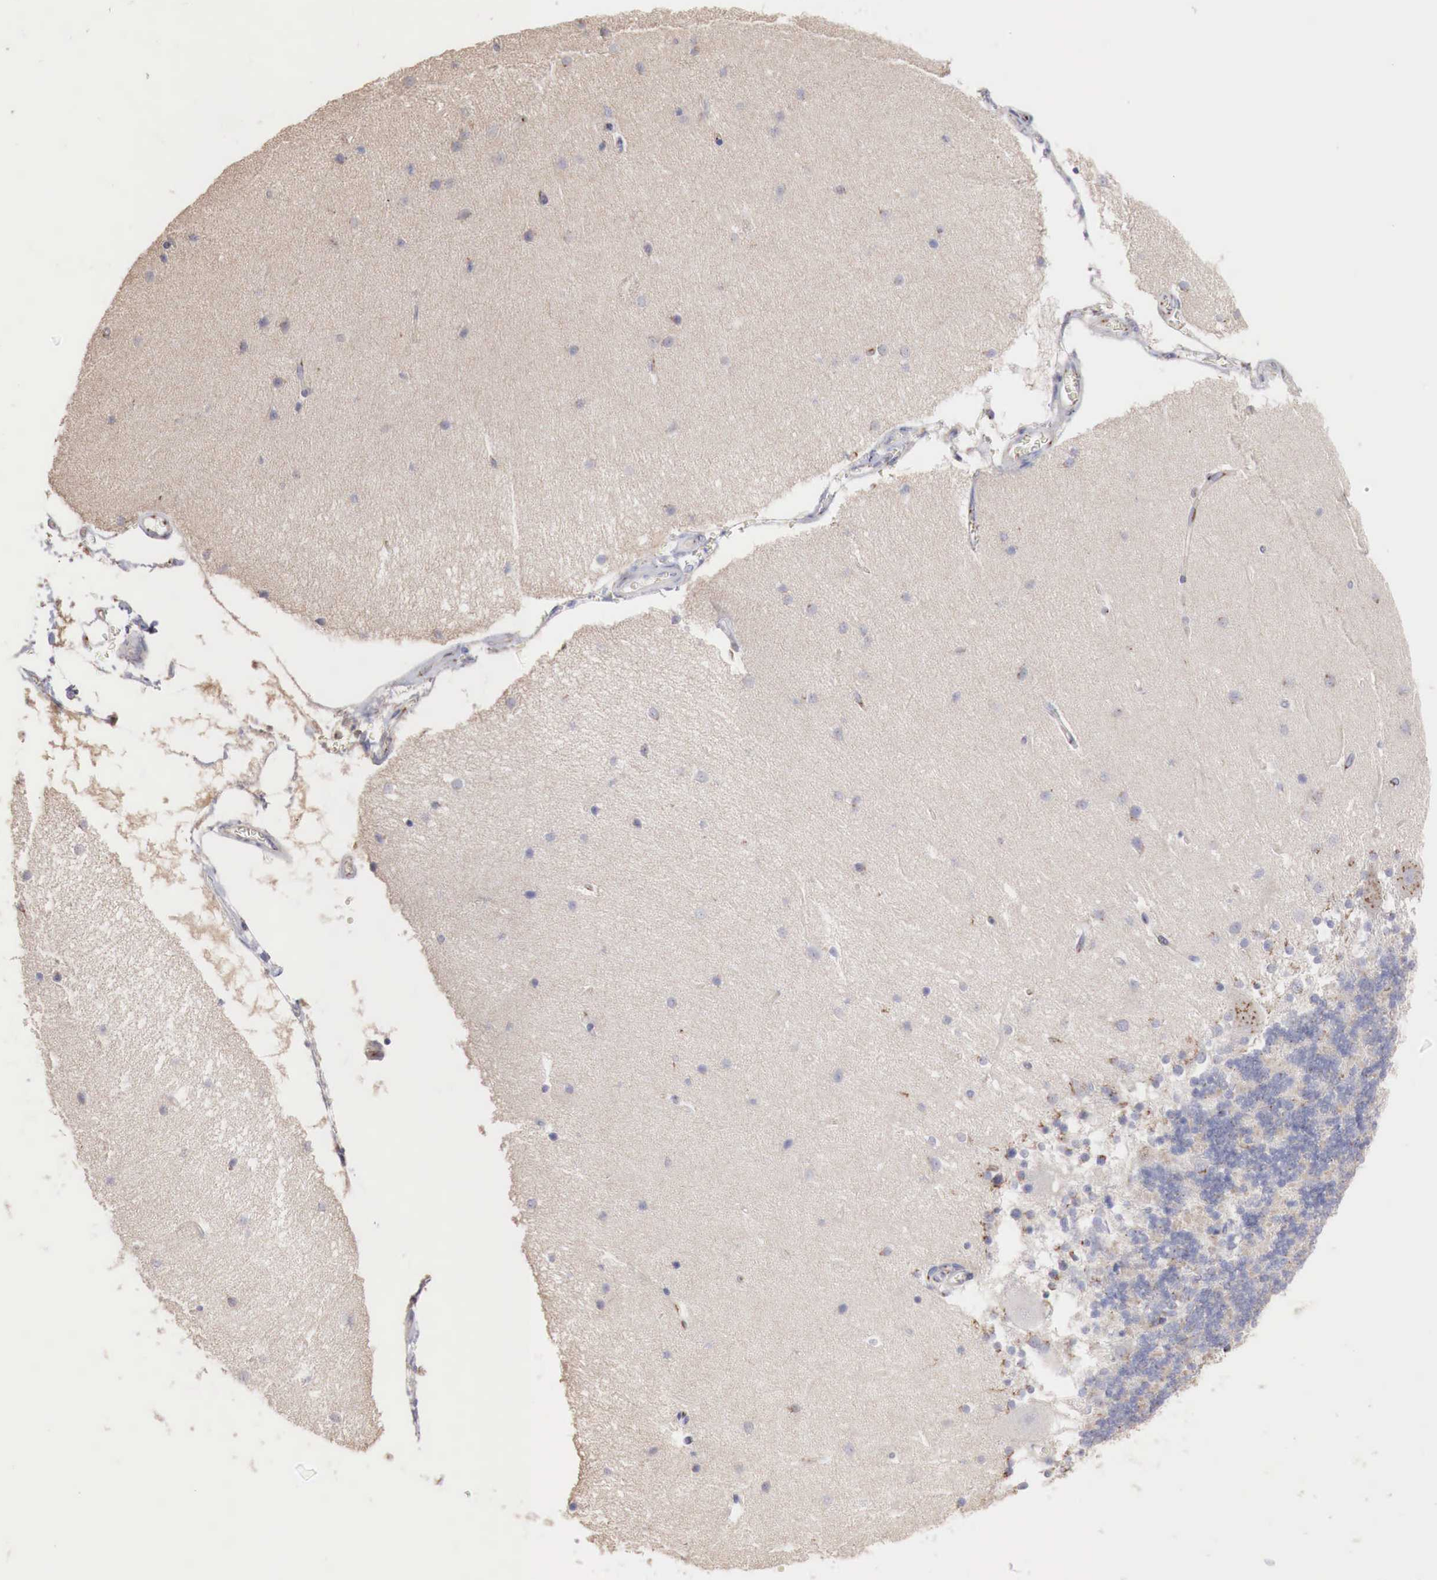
{"staining": {"intensity": "weak", "quantity": "25%-75%", "location": "cytoplasmic/membranous"}, "tissue": "cerebellum", "cell_type": "Cells in granular layer", "image_type": "normal", "snomed": [{"axis": "morphology", "description": "Normal tissue, NOS"}, {"axis": "topography", "description": "Cerebellum"}], "caption": "A brown stain labels weak cytoplasmic/membranous staining of a protein in cells in granular layer of unremarkable human cerebellum.", "gene": "SYAP1", "patient": {"sex": "female", "age": 54}}